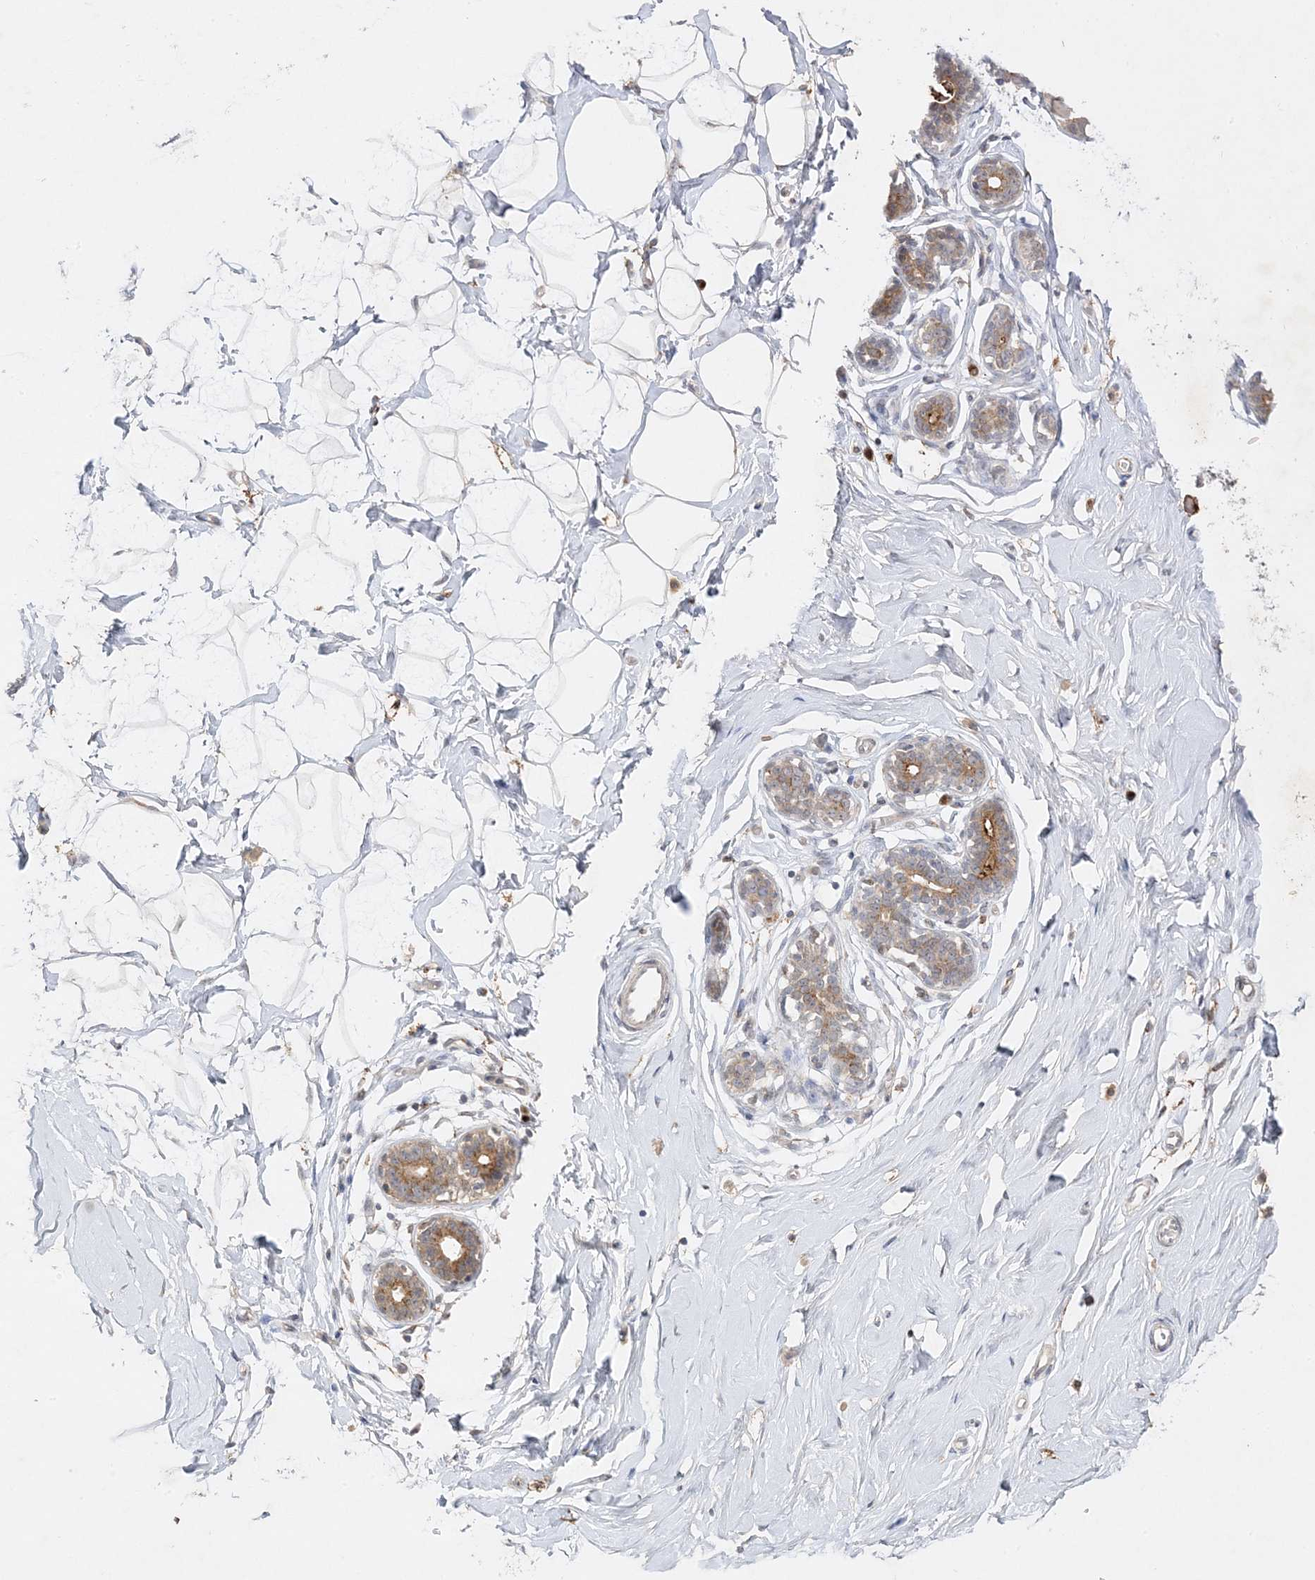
{"staining": {"intensity": "negative", "quantity": "none", "location": "none"}, "tissue": "breast", "cell_type": "Adipocytes", "image_type": "normal", "snomed": [{"axis": "morphology", "description": "Normal tissue, NOS"}, {"axis": "morphology", "description": "Adenoma, NOS"}, {"axis": "topography", "description": "Breast"}], "caption": "Micrograph shows no protein expression in adipocytes of benign breast. (DAB (3,3'-diaminobenzidine) IHC visualized using brightfield microscopy, high magnification).", "gene": "C2CD2", "patient": {"sex": "female", "age": 23}}